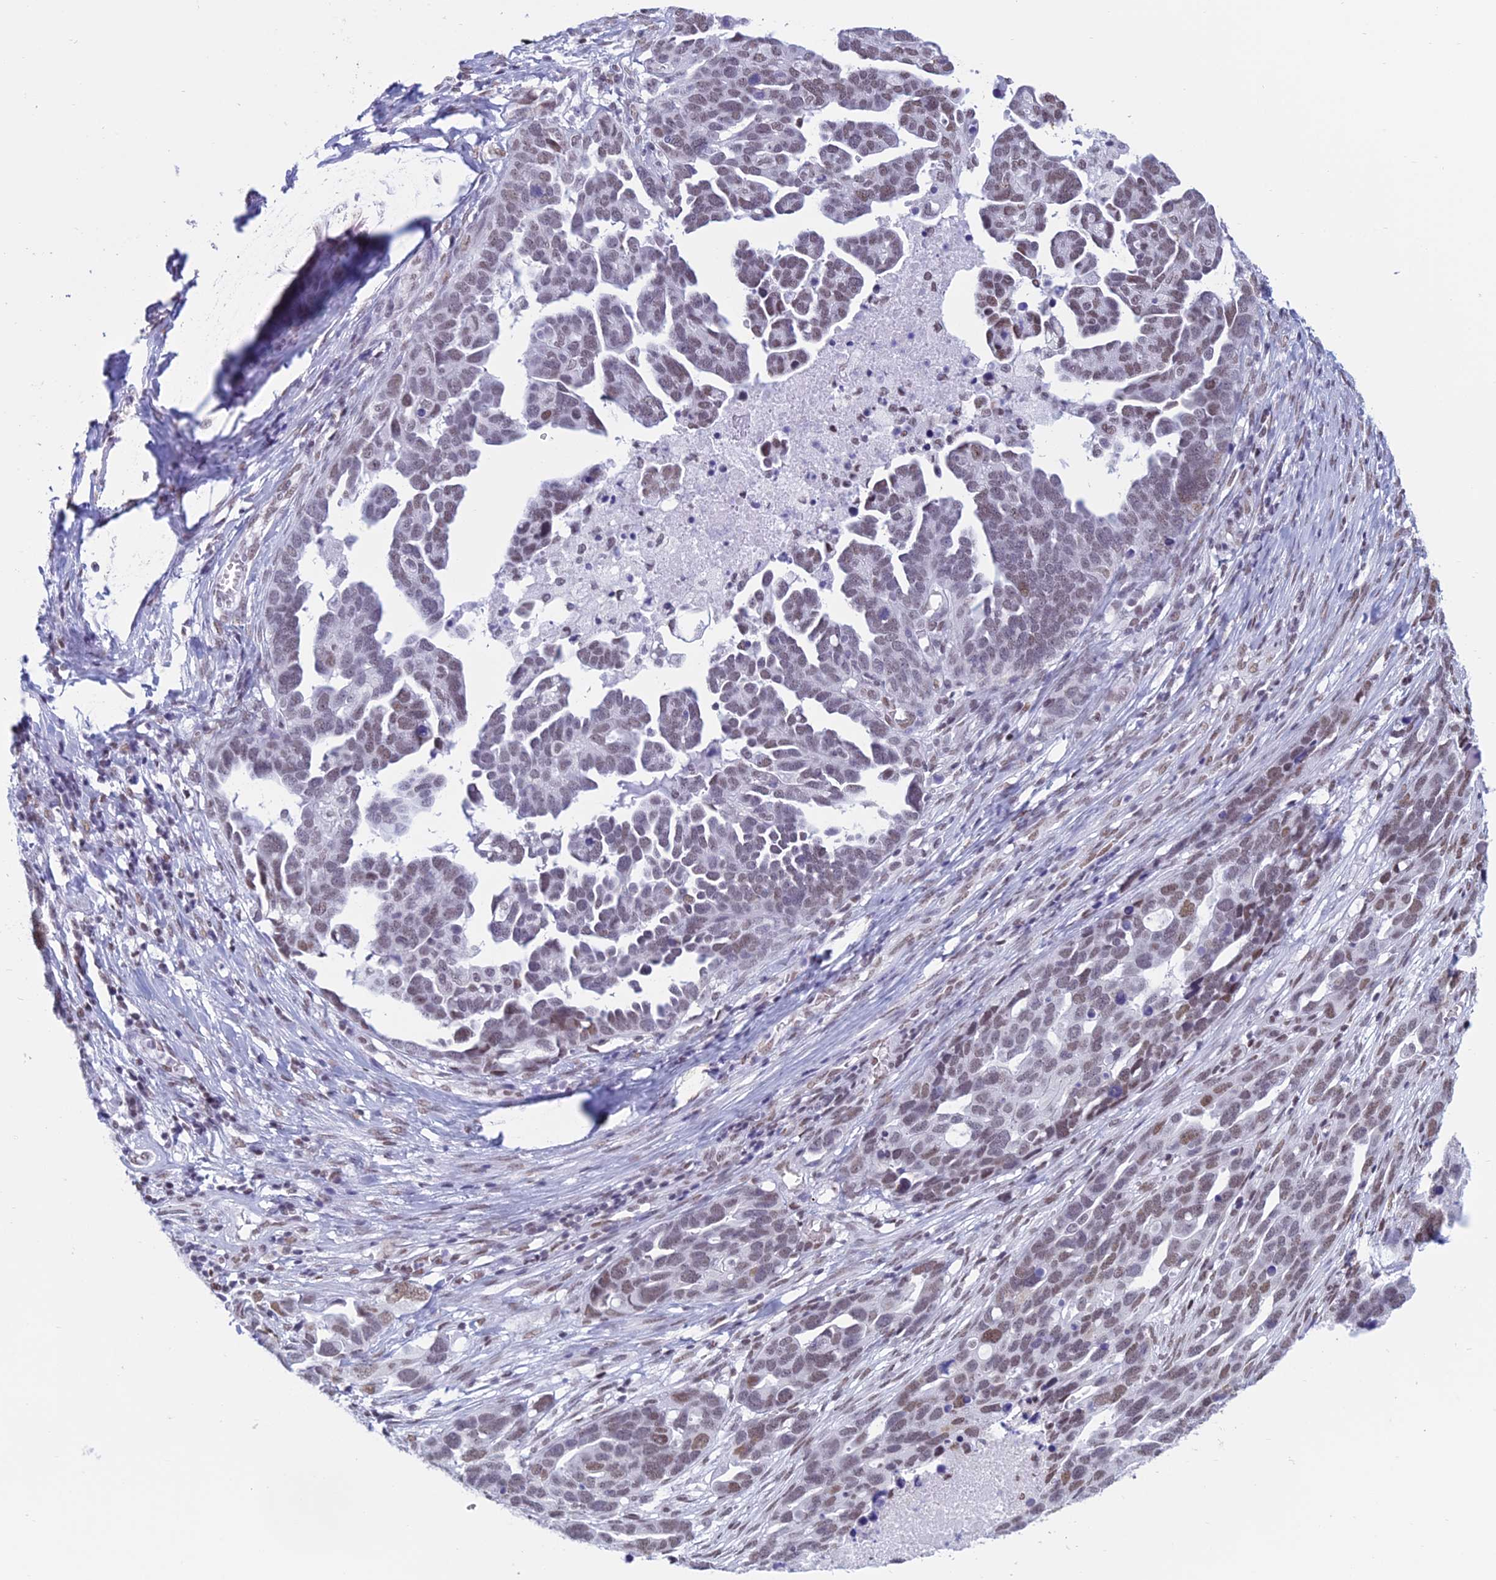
{"staining": {"intensity": "moderate", "quantity": "25%-75%", "location": "nuclear"}, "tissue": "ovarian cancer", "cell_type": "Tumor cells", "image_type": "cancer", "snomed": [{"axis": "morphology", "description": "Cystadenocarcinoma, serous, NOS"}, {"axis": "topography", "description": "Ovary"}], "caption": "Immunohistochemistry of human ovarian serous cystadenocarcinoma exhibits medium levels of moderate nuclear positivity in approximately 25%-75% of tumor cells.", "gene": "CDC26", "patient": {"sex": "female", "age": 54}}